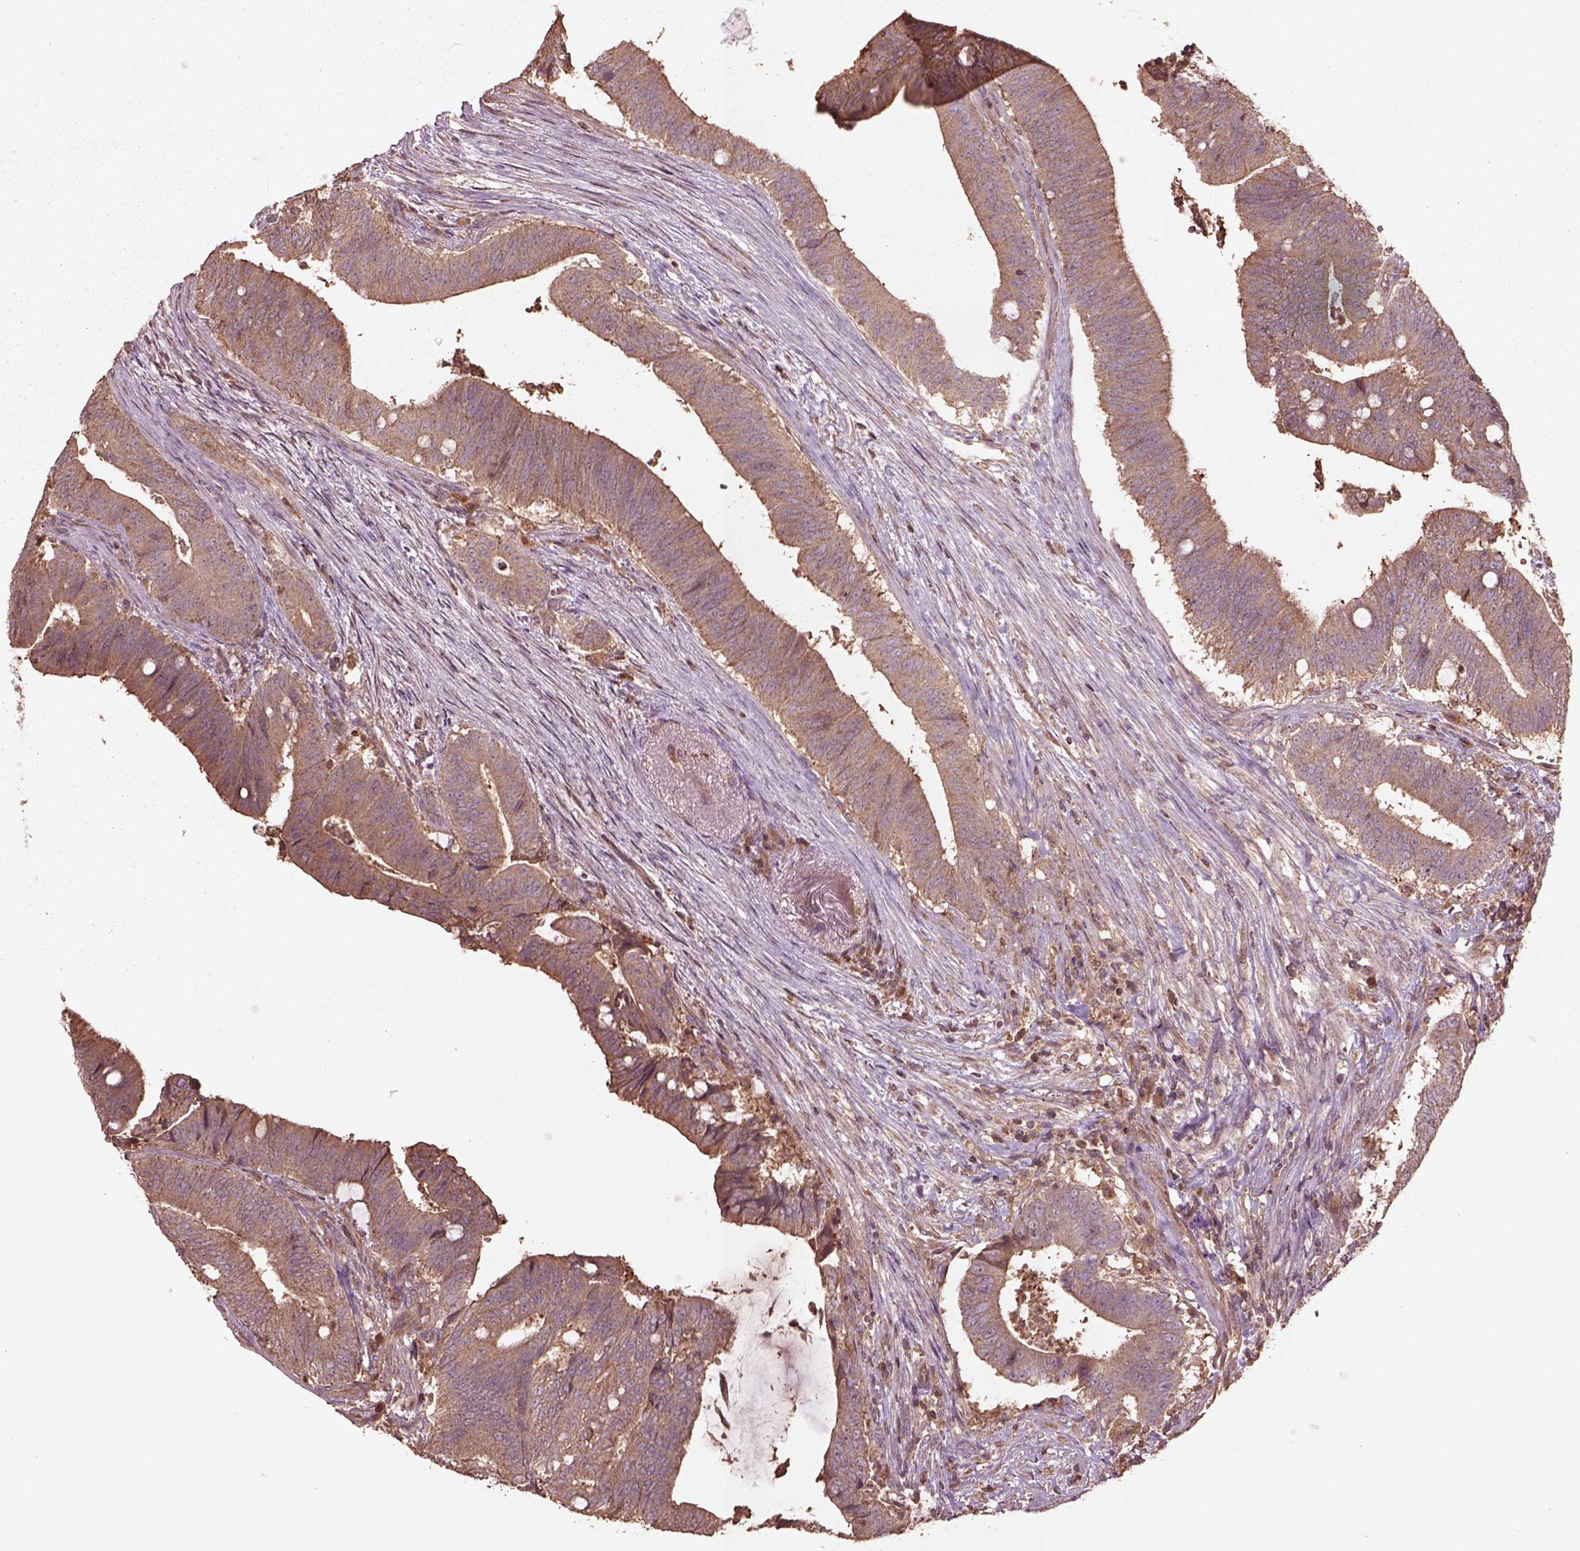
{"staining": {"intensity": "moderate", "quantity": "25%-75%", "location": "cytoplasmic/membranous"}, "tissue": "colorectal cancer", "cell_type": "Tumor cells", "image_type": "cancer", "snomed": [{"axis": "morphology", "description": "Adenocarcinoma, NOS"}, {"axis": "topography", "description": "Colon"}], "caption": "This micrograph demonstrates adenocarcinoma (colorectal) stained with IHC to label a protein in brown. The cytoplasmic/membranous of tumor cells show moderate positivity for the protein. Nuclei are counter-stained blue.", "gene": "TRADD", "patient": {"sex": "female", "age": 43}}